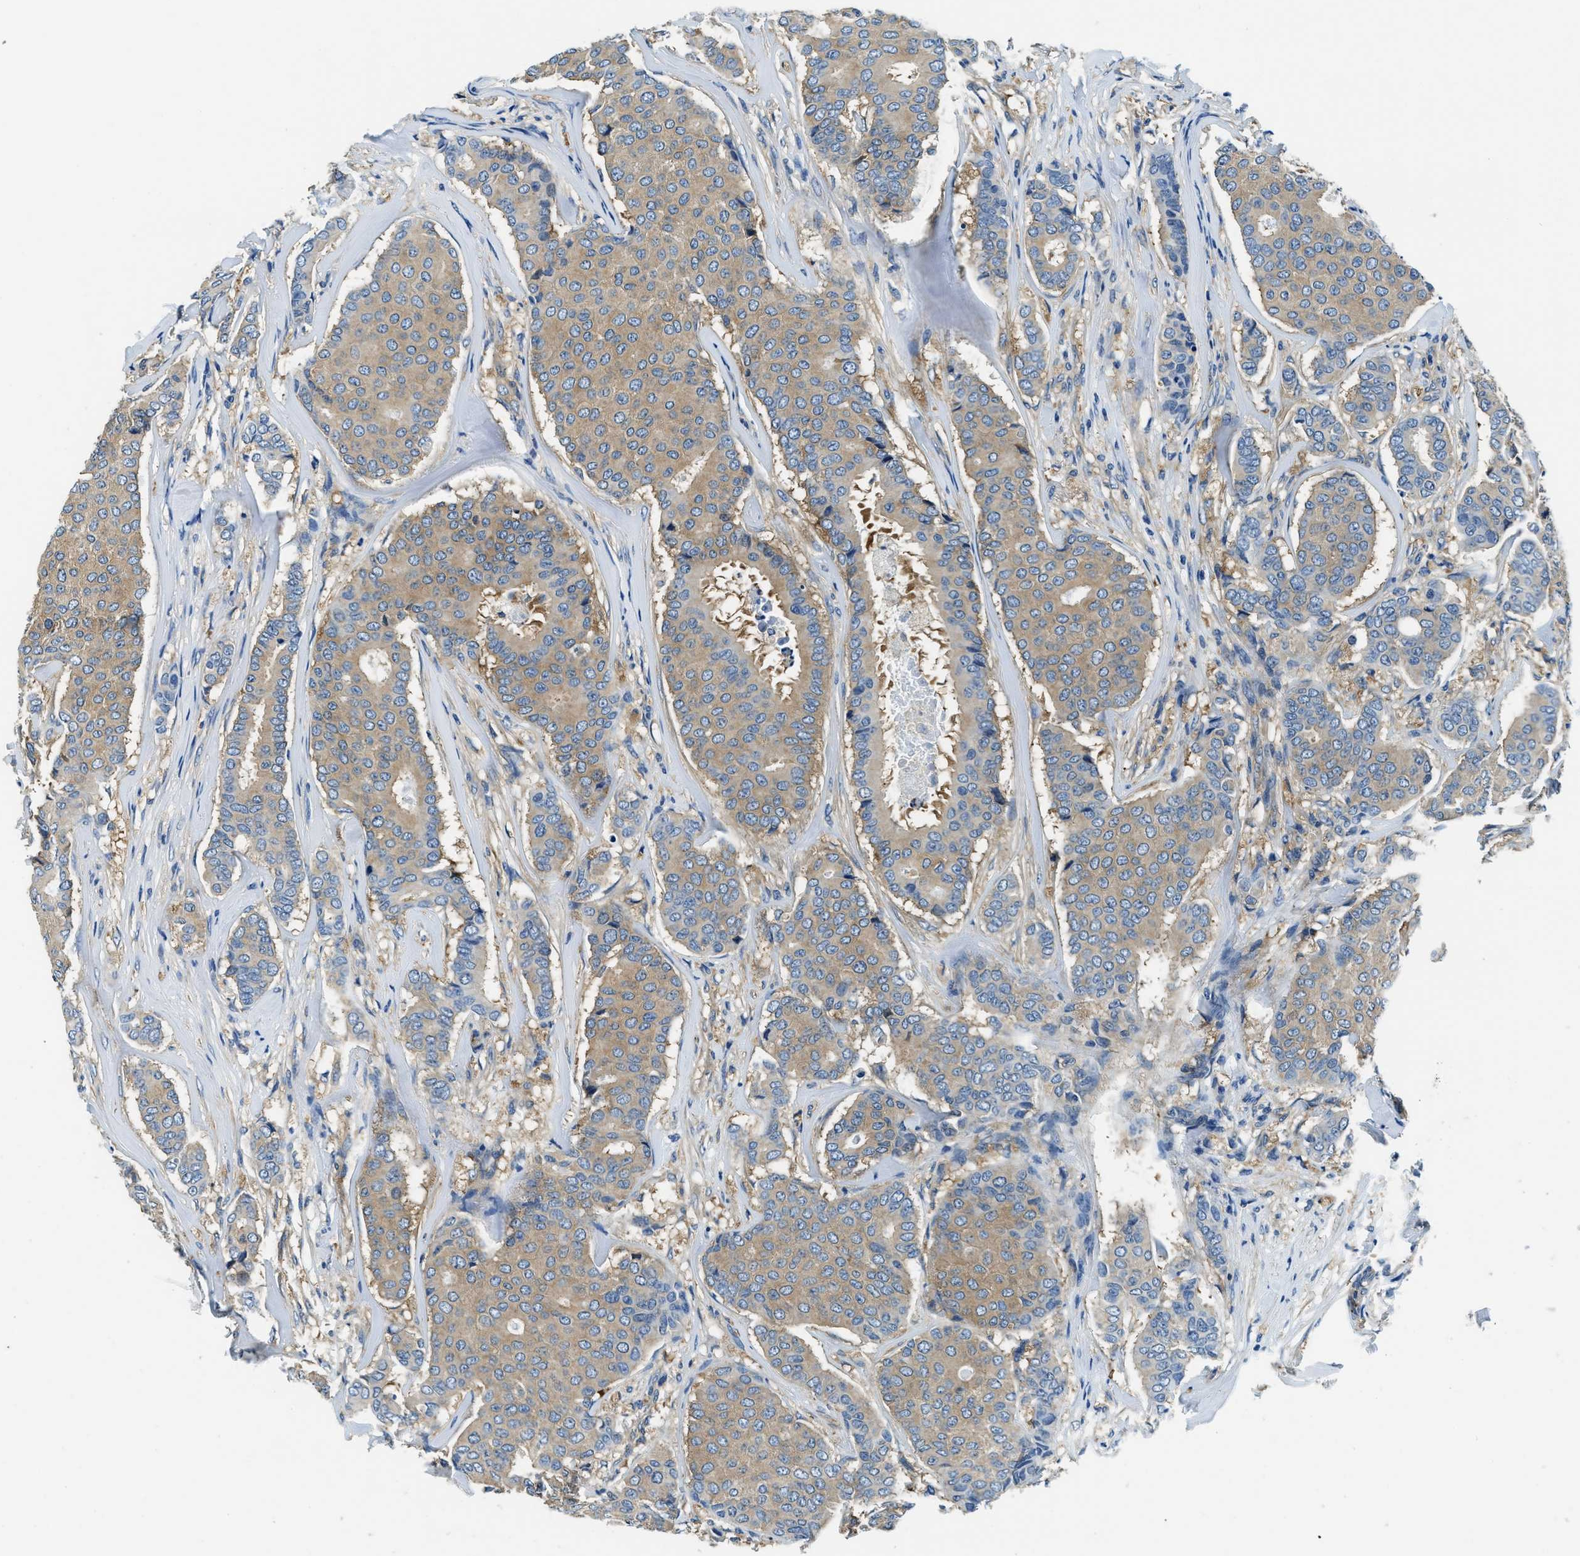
{"staining": {"intensity": "moderate", "quantity": ">75%", "location": "cytoplasmic/membranous"}, "tissue": "breast cancer", "cell_type": "Tumor cells", "image_type": "cancer", "snomed": [{"axis": "morphology", "description": "Duct carcinoma"}, {"axis": "topography", "description": "Breast"}], "caption": "Approximately >75% of tumor cells in intraductal carcinoma (breast) display moderate cytoplasmic/membranous protein positivity as visualized by brown immunohistochemical staining.", "gene": "TWF1", "patient": {"sex": "female", "age": 75}}